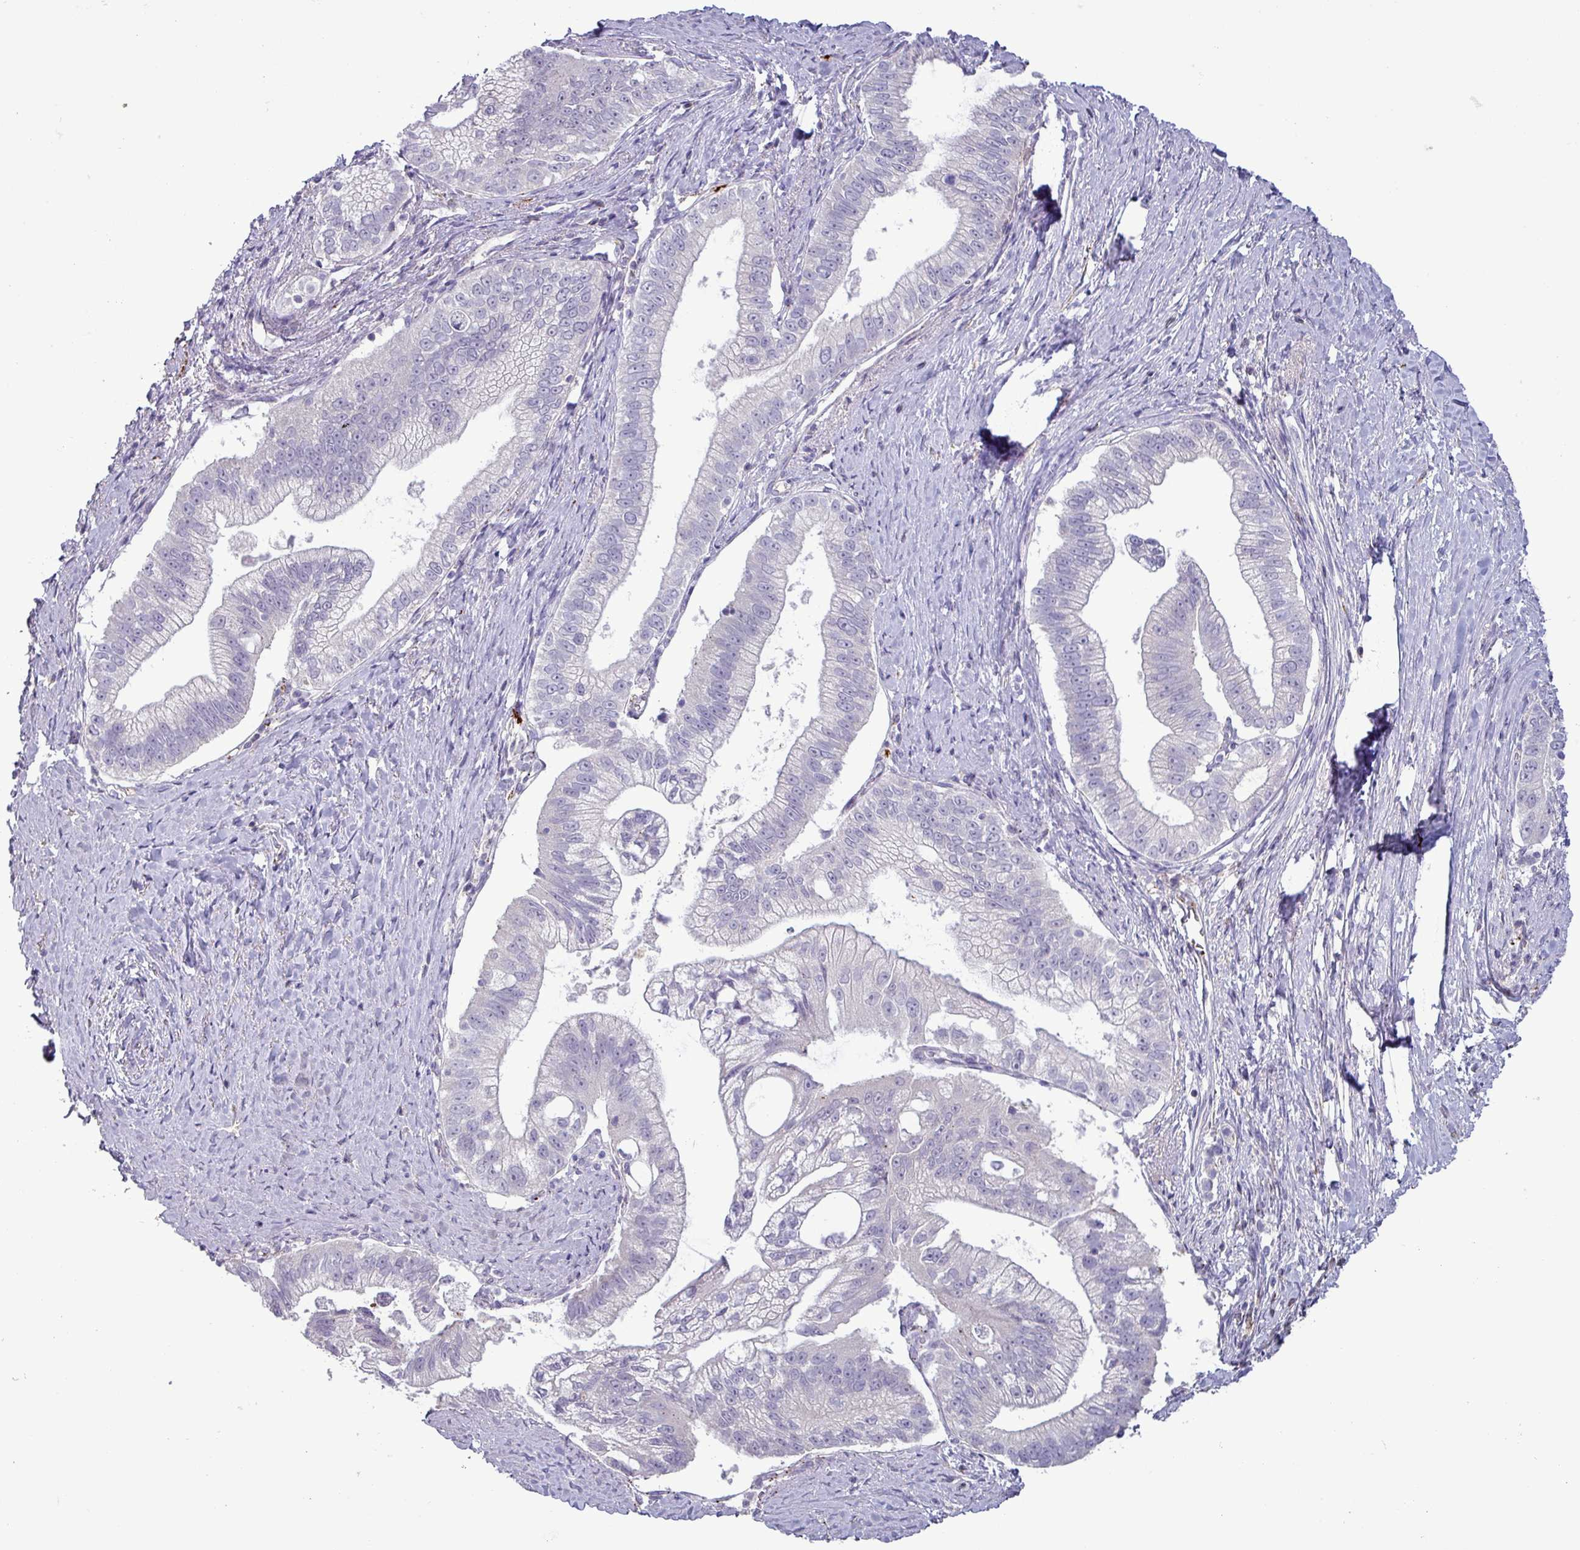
{"staining": {"intensity": "negative", "quantity": "none", "location": "none"}, "tissue": "pancreatic cancer", "cell_type": "Tumor cells", "image_type": "cancer", "snomed": [{"axis": "morphology", "description": "Adenocarcinoma, NOS"}, {"axis": "topography", "description": "Pancreas"}], "caption": "There is no significant positivity in tumor cells of pancreatic cancer (adenocarcinoma). (Immunohistochemistry (ihc), brightfield microscopy, high magnification).", "gene": "PLIN2", "patient": {"sex": "male", "age": 70}}